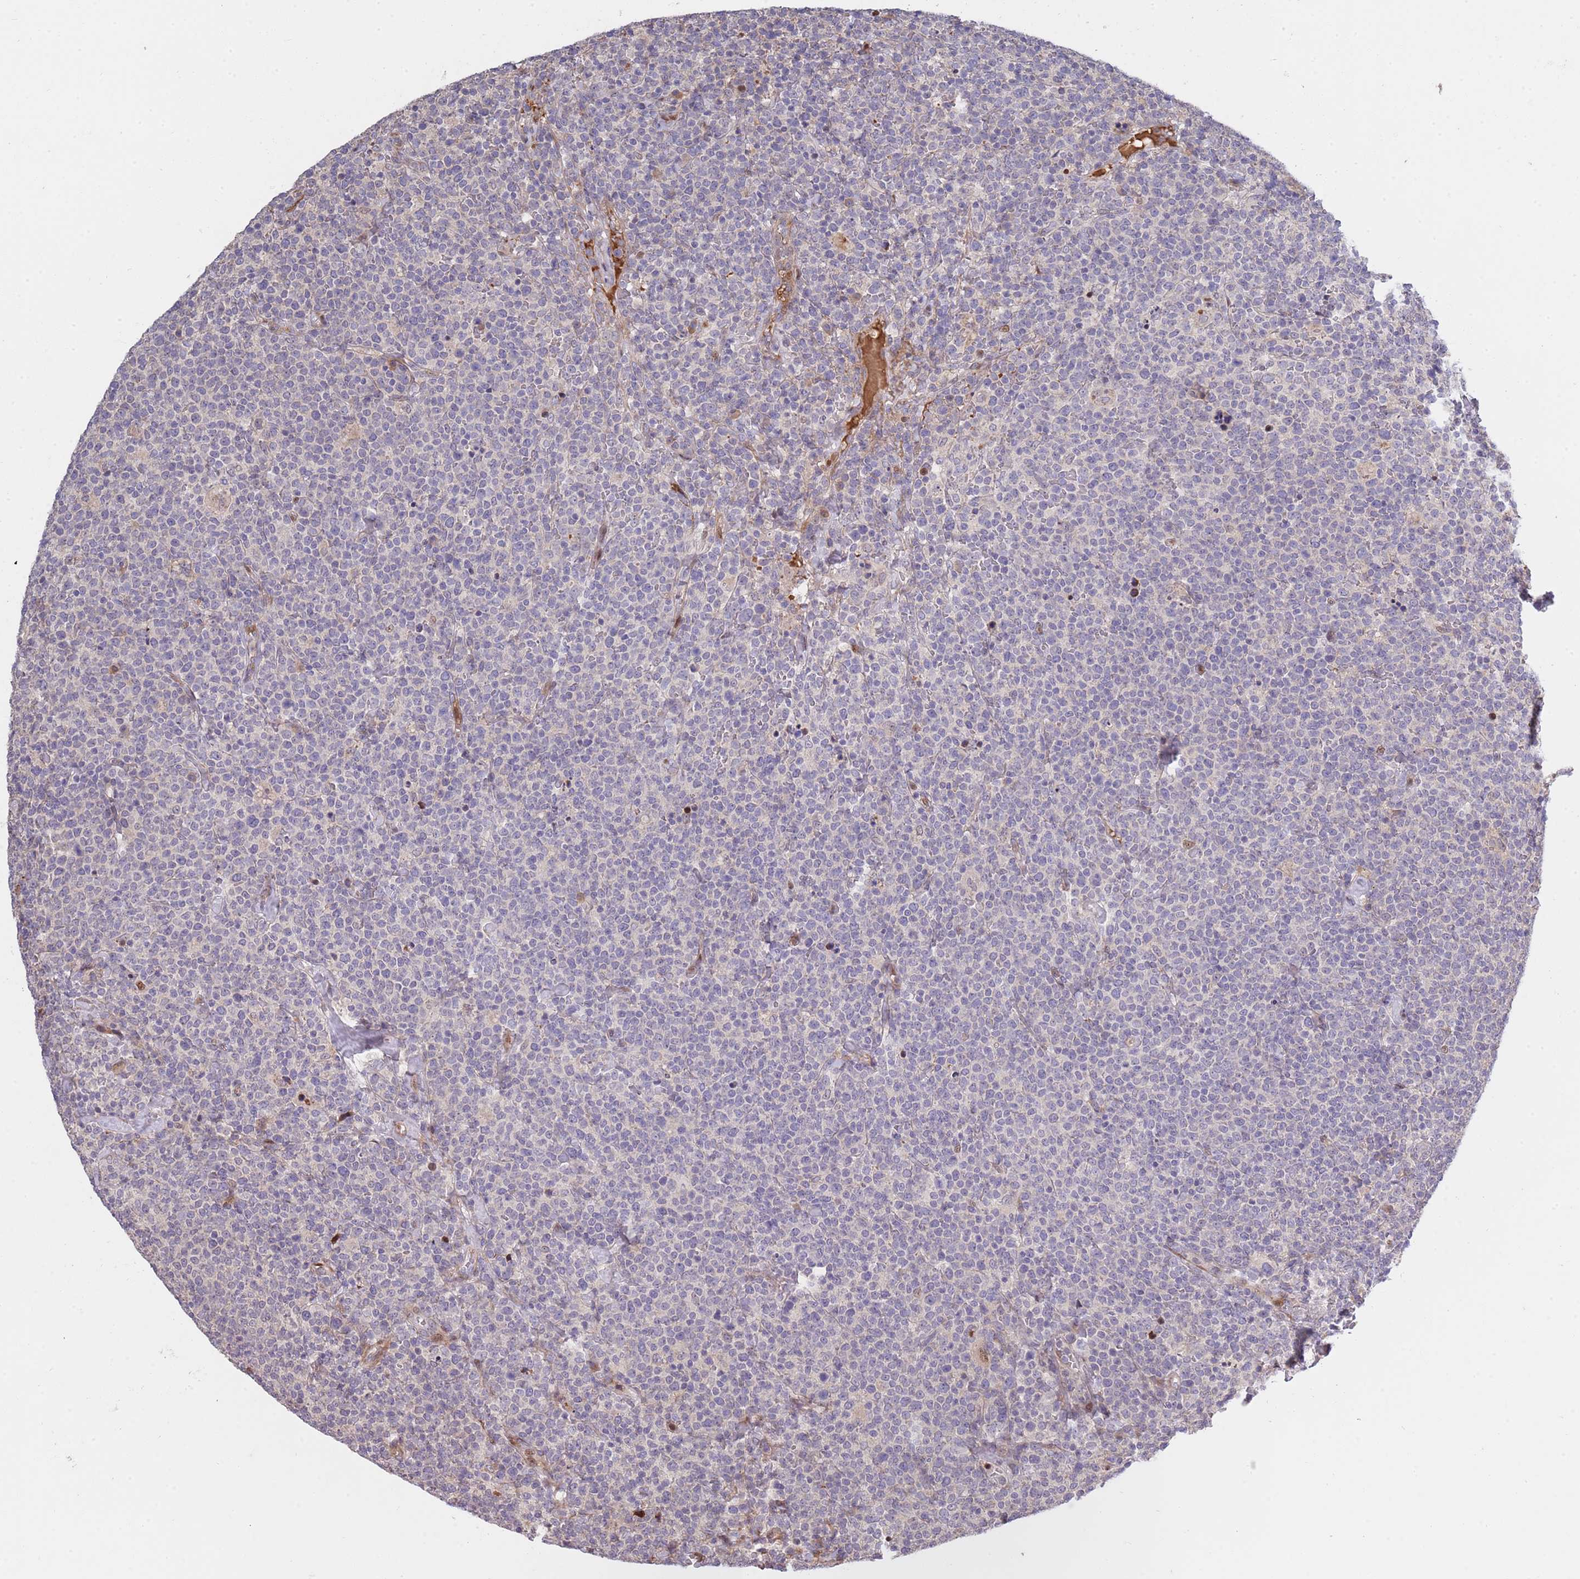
{"staining": {"intensity": "negative", "quantity": "none", "location": "none"}, "tissue": "lymphoma", "cell_type": "Tumor cells", "image_type": "cancer", "snomed": [{"axis": "morphology", "description": "Malignant lymphoma, non-Hodgkin's type, High grade"}, {"axis": "topography", "description": "Lymph node"}], "caption": "High power microscopy micrograph of an IHC image of malignant lymphoma, non-Hodgkin's type (high-grade), revealing no significant expression in tumor cells.", "gene": "SYNDIG1L", "patient": {"sex": "male", "age": 61}}